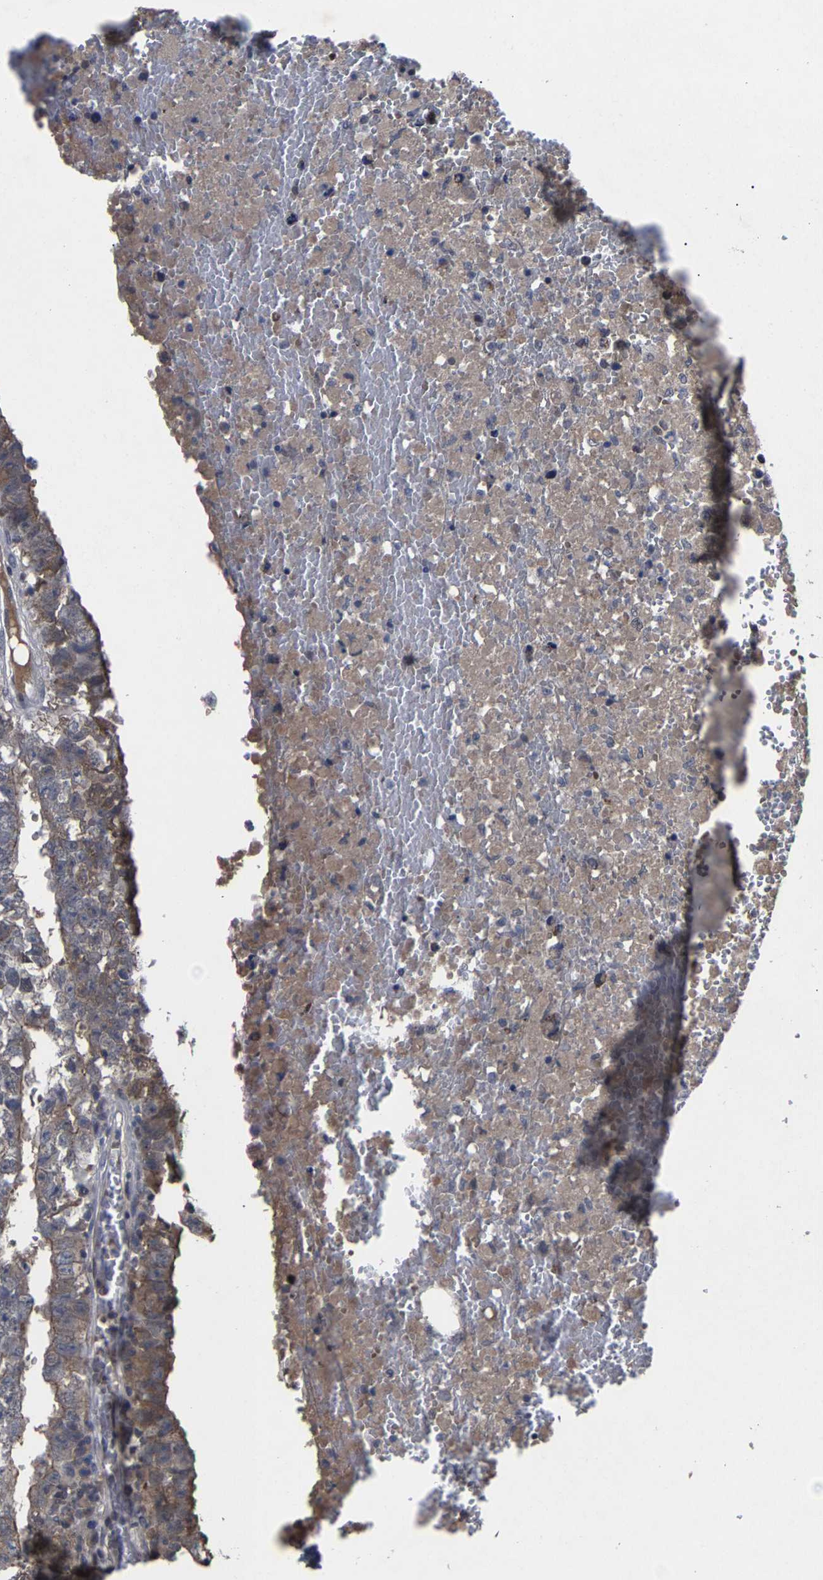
{"staining": {"intensity": "moderate", "quantity": "<25%", "location": "cytoplasmic/membranous"}, "tissue": "testis cancer", "cell_type": "Tumor cells", "image_type": "cancer", "snomed": [{"axis": "morphology", "description": "Carcinoma, Embryonal, NOS"}, {"axis": "topography", "description": "Testis"}], "caption": "This histopathology image displays IHC staining of testis cancer (embryonal carcinoma), with low moderate cytoplasmic/membranous staining in approximately <25% of tumor cells.", "gene": "LSM8", "patient": {"sex": "male", "age": 25}}